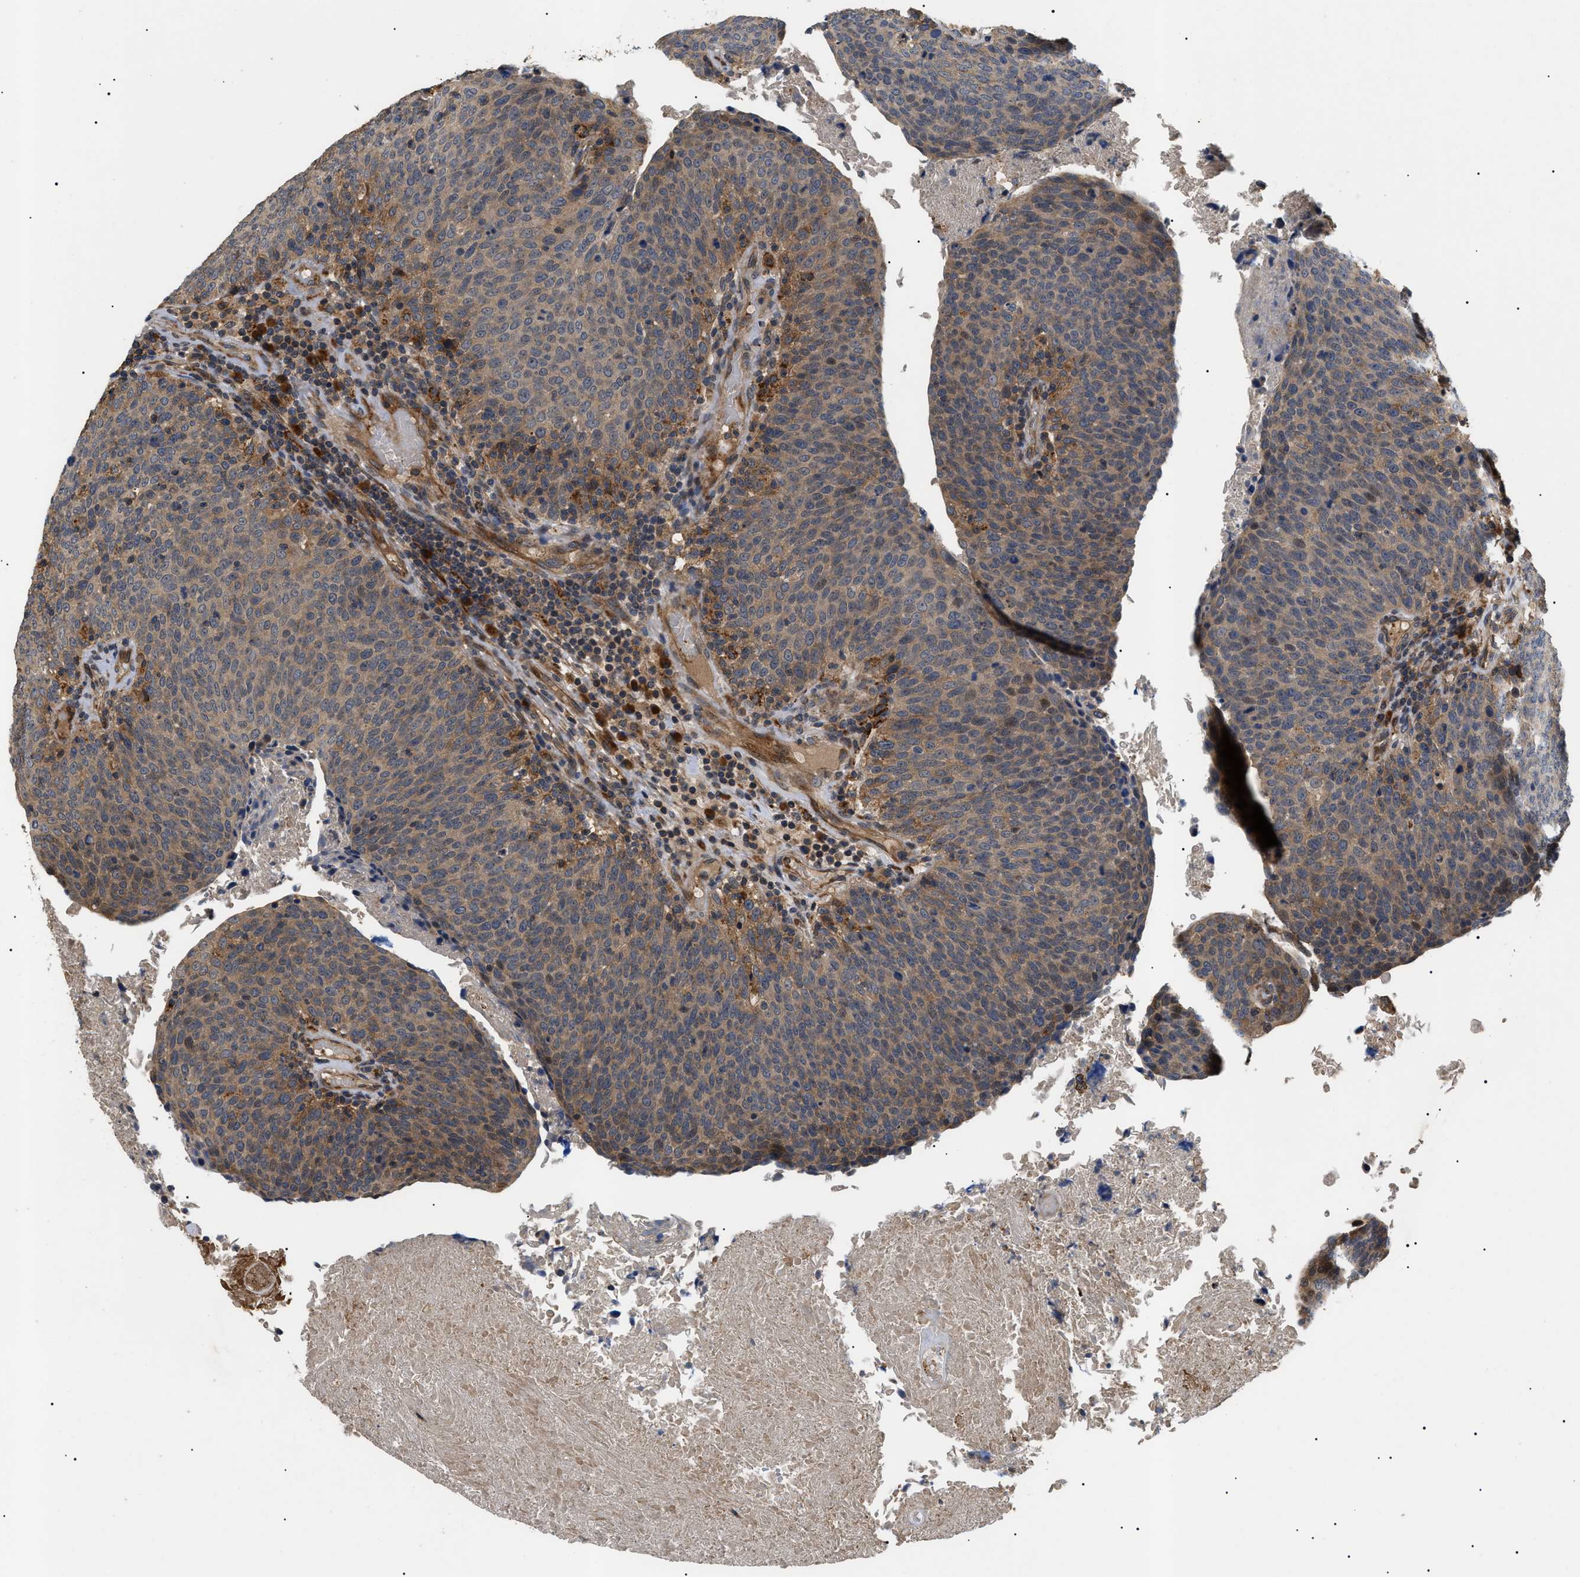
{"staining": {"intensity": "weak", "quantity": ">75%", "location": "cytoplasmic/membranous,nuclear"}, "tissue": "head and neck cancer", "cell_type": "Tumor cells", "image_type": "cancer", "snomed": [{"axis": "morphology", "description": "Squamous cell carcinoma, NOS"}, {"axis": "morphology", "description": "Squamous cell carcinoma, metastatic, NOS"}, {"axis": "topography", "description": "Lymph node"}, {"axis": "topography", "description": "Head-Neck"}], "caption": "Immunohistochemical staining of human head and neck cancer demonstrates low levels of weak cytoplasmic/membranous and nuclear protein staining in approximately >75% of tumor cells.", "gene": "ASTL", "patient": {"sex": "male", "age": 62}}